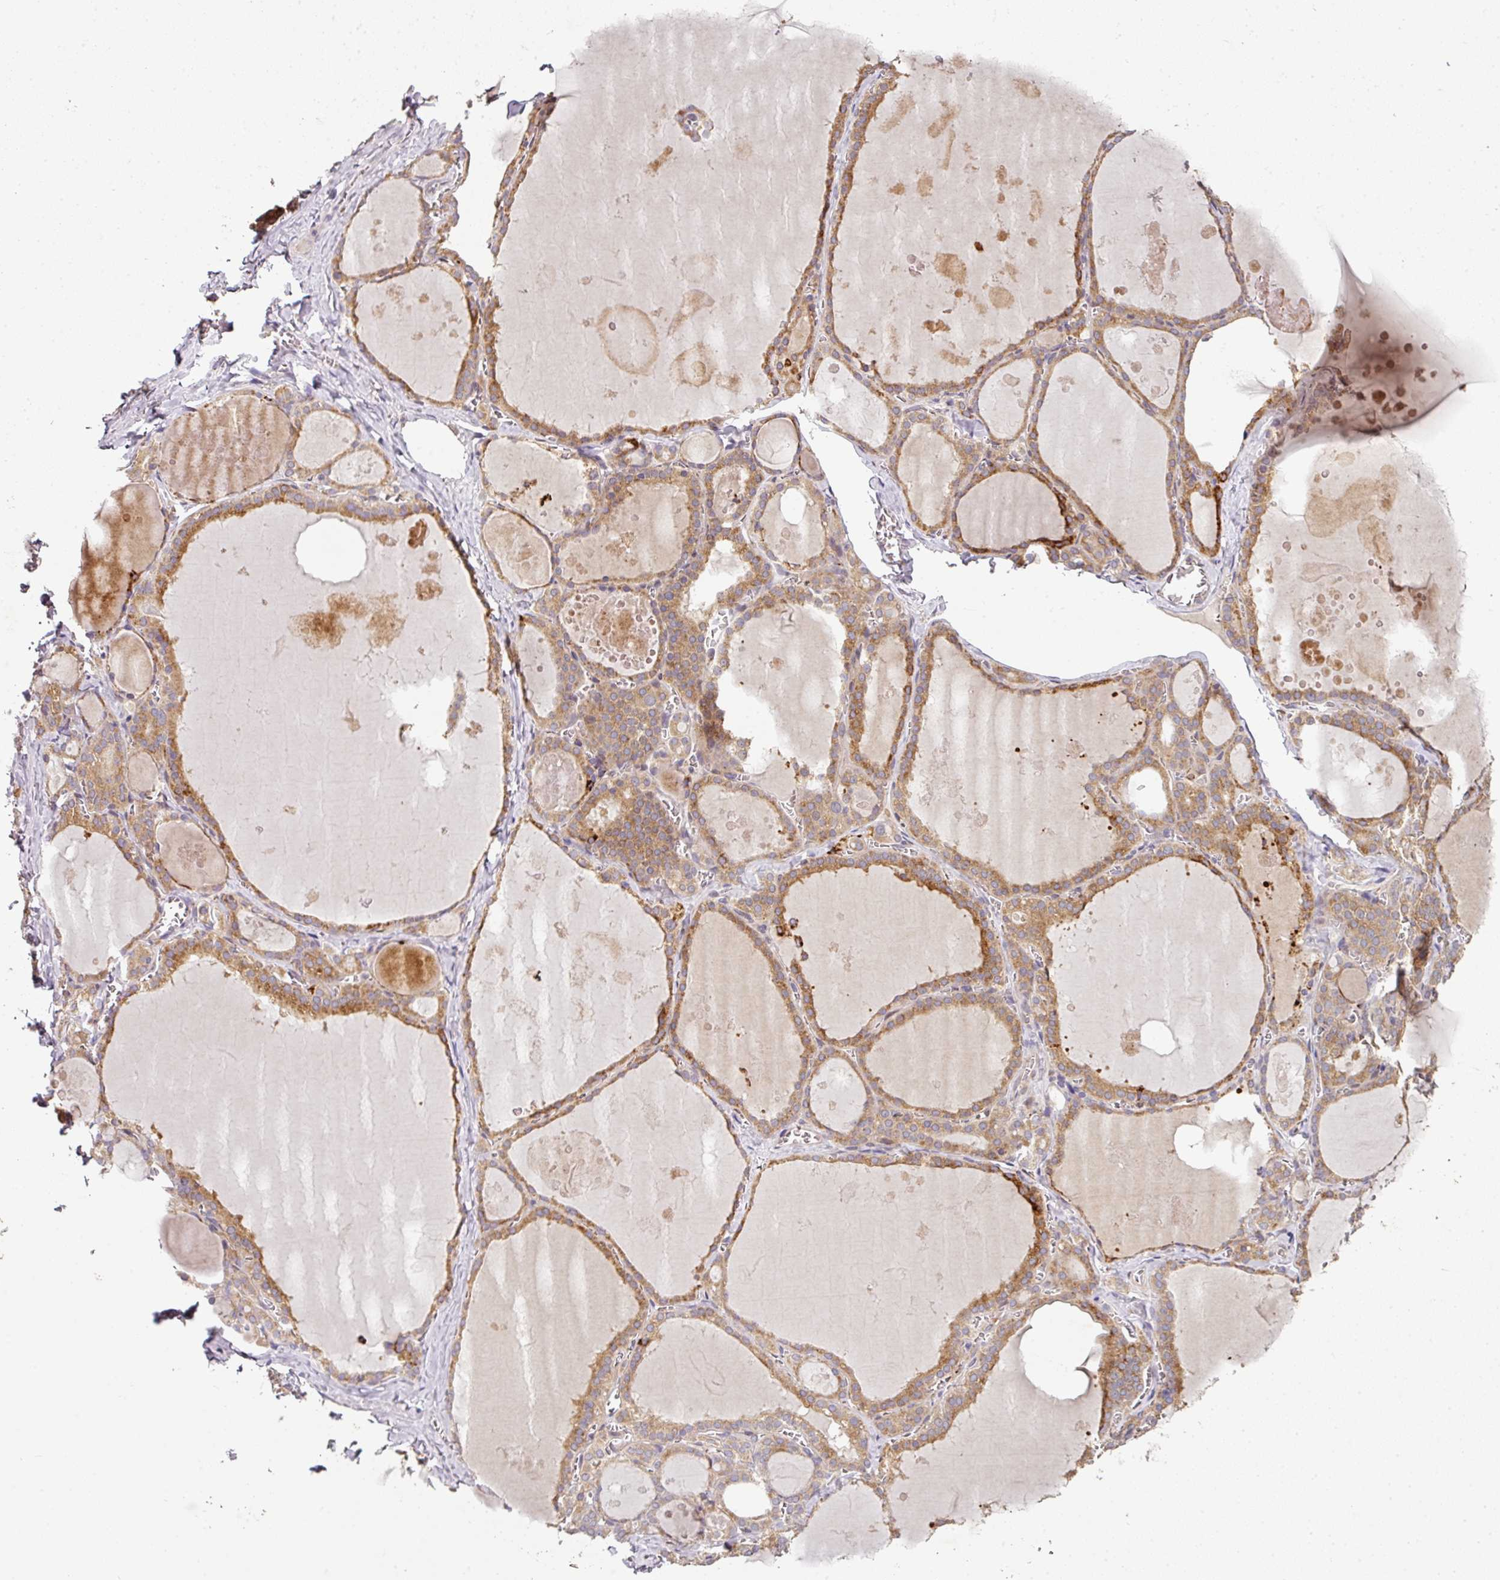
{"staining": {"intensity": "moderate", "quantity": ">75%", "location": "cytoplasmic/membranous"}, "tissue": "thyroid gland", "cell_type": "Glandular cells", "image_type": "normal", "snomed": [{"axis": "morphology", "description": "Normal tissue, NOS"}, {"axis": "topography", "description": "Thyroid gland"}], "caption": "Glandular cells reveal medium levels of moderate cytoplasmic/membranous expression in about >75% of cells in unremarkable human thyroid gland. (IHC, brightfield microscopy, high magnification).", "gene": "SPCS3", "patient": {"sex": "male", "age": 56}}